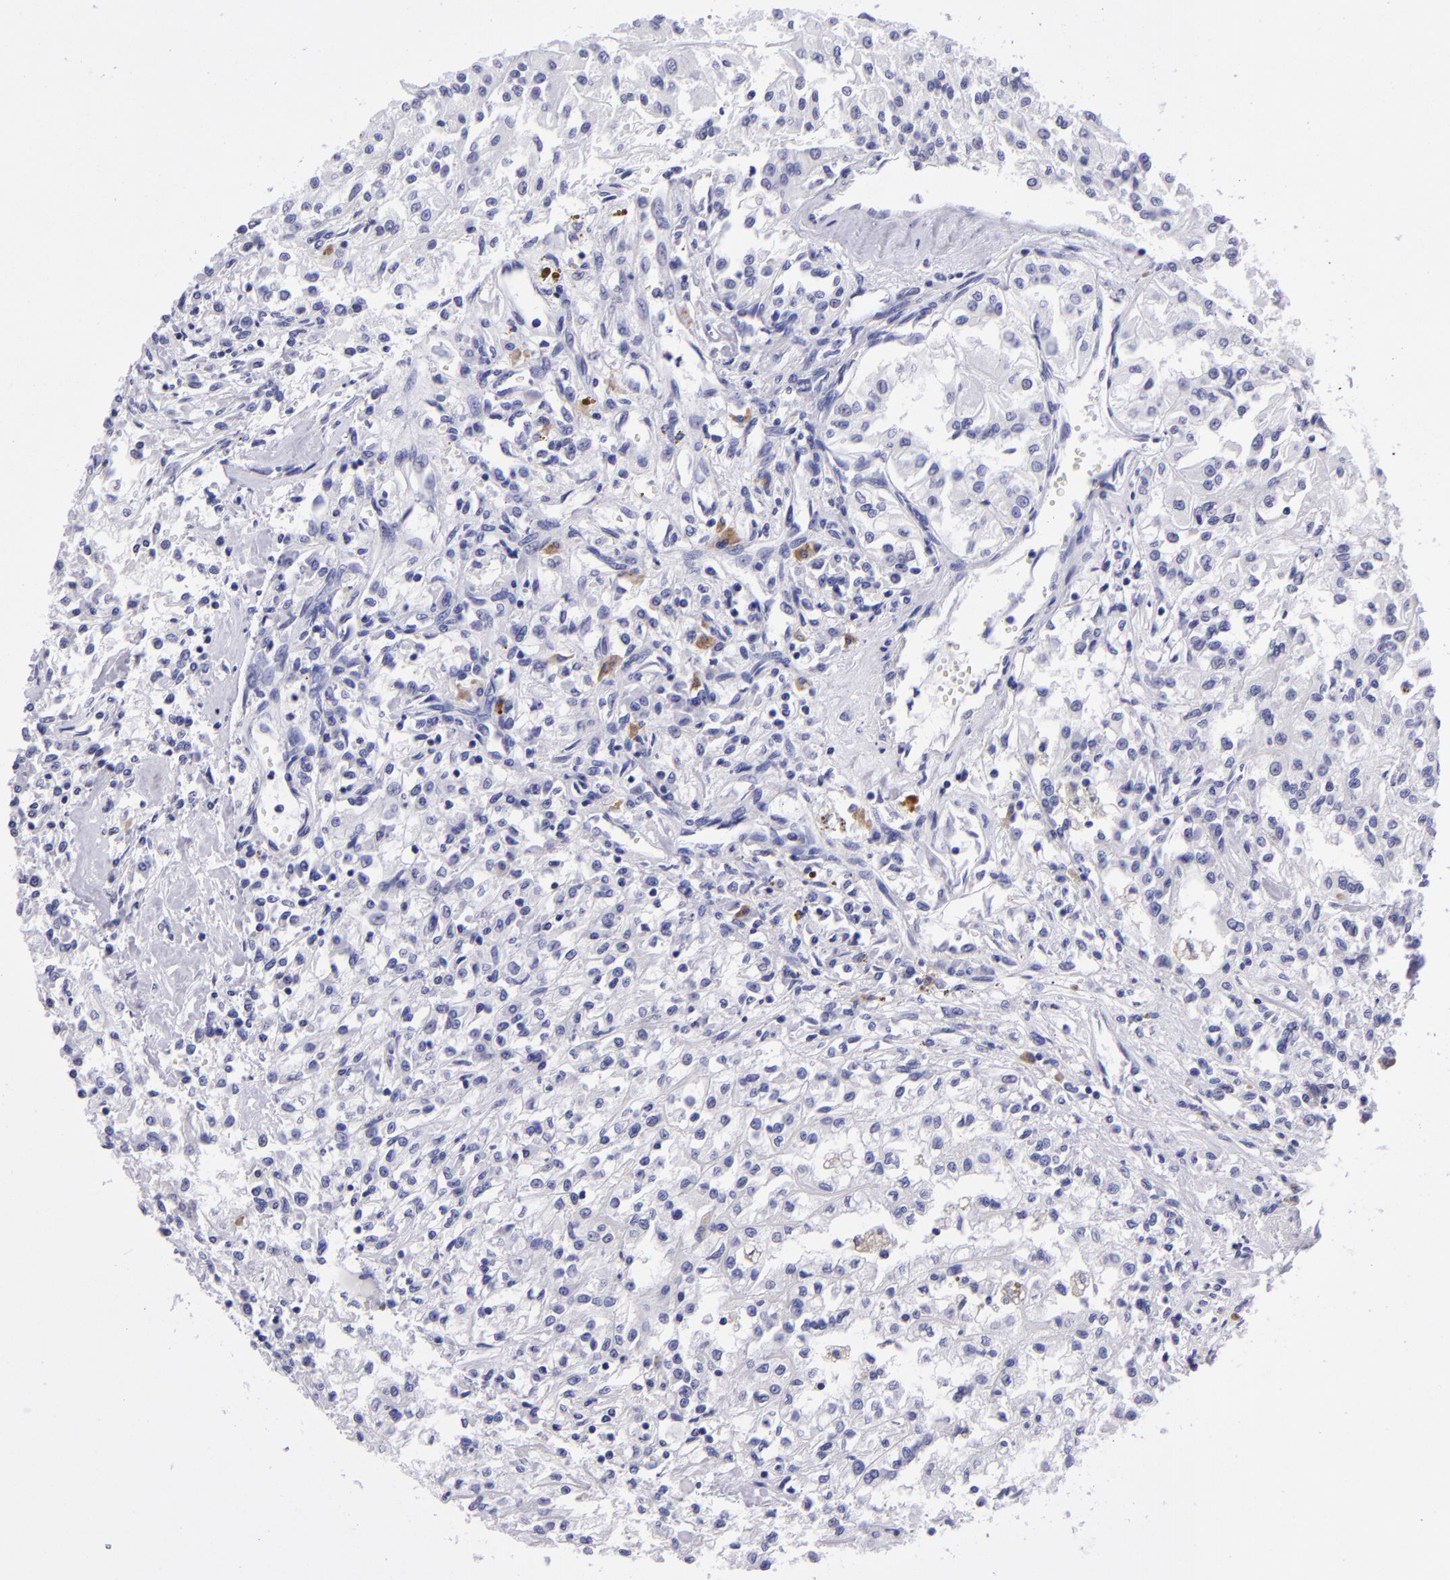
{"staining": {"intensity": "negative", "quantity": "none", "location": "none"}, "tissue": "renal cancer", "cell_type": "Tumor cells", "image_type": "cancer", "snomed": [{"axis": "morphology", "description": "Adenocarcinoma, NOS"}, {"axis": "topography", "description": "Kidney"}], "caption": "DAB immunohistochemical staining of renal cancer shows no significant expression in tumor cells.", "gene": "TYRP1", "patient": {"sex": "male", "age": 78}}